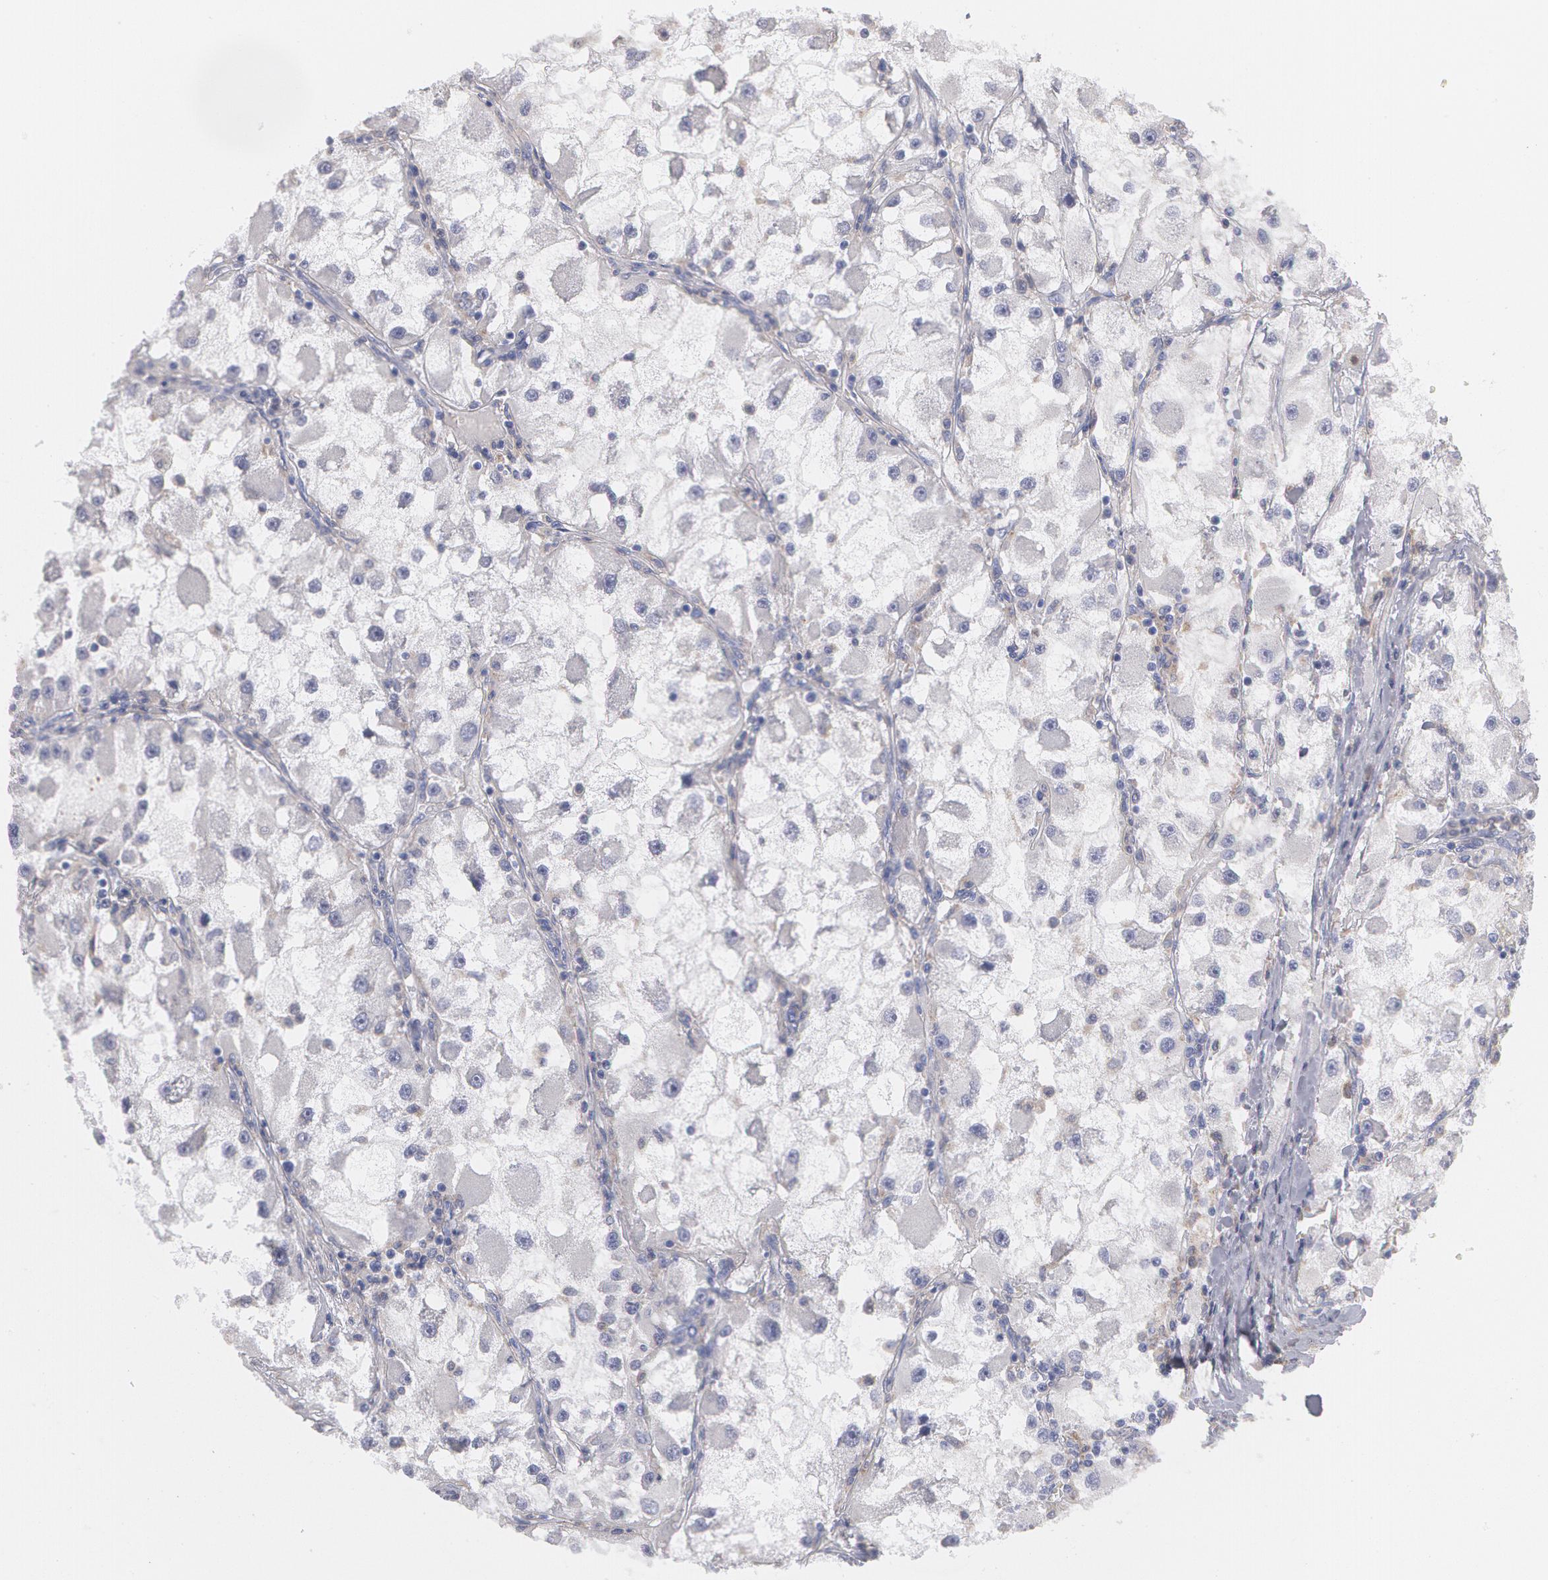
{"staining": {"intensity": "negative", "quantity": "none", "location": "none"}, "tissue": "renal cancer", "cell_type": "Tumor cells", "image_type": "cancer", "snomed": [{"axis": "morphology", "description": "Adenocarcinoma, NOS"}, {"axis": "topography", "description": "Kidney"}], "caption": "Immunohistochemistry (IHC) of human renal adenocarcinoma demonstrates no positivity in tumor cells.", "gene": "SYK", "patient": {"sex": "female", "age": 73}}